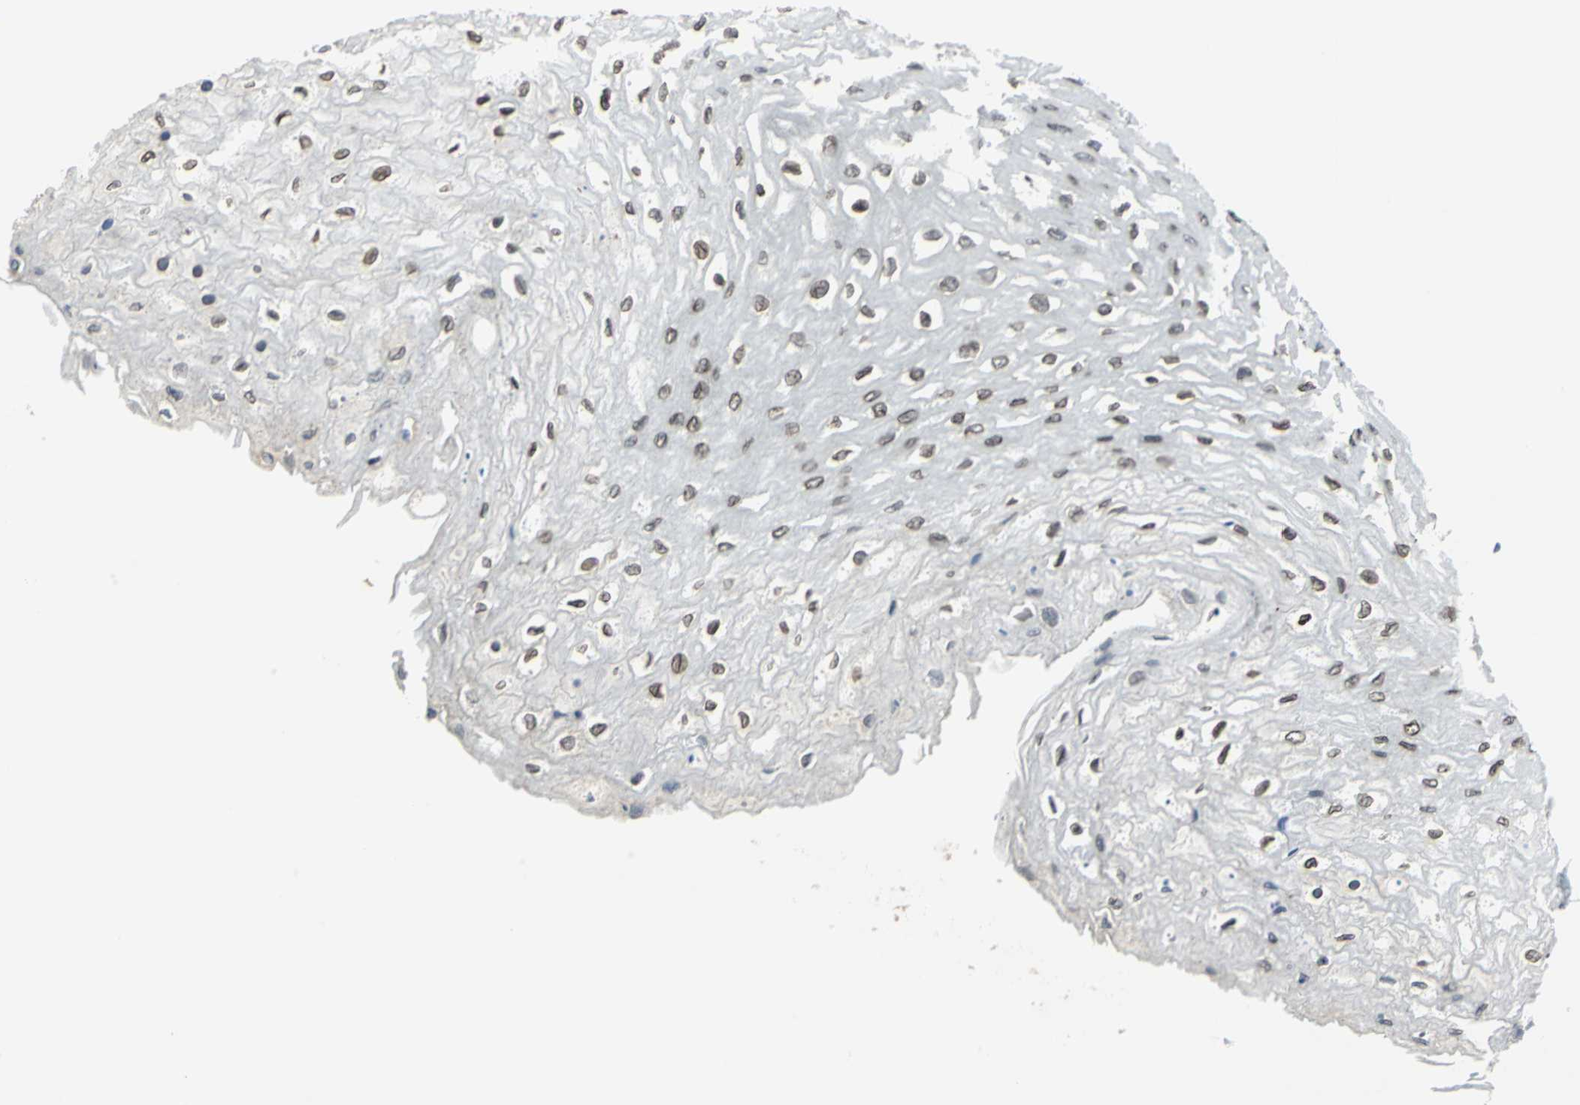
{"staining": {"intensity": "moderate", "quantity": "<25%", "location": "cytoplasmic/membranous"}, "tissue": "esophagus", "cell_type": "Squamous epithelial cells", "image_type": "normal", "snomed": [{"axis": "morphology", "description": "Normal tissue, NOS"}, {"axis": "topography", "description": "Esophagus"}], "caption": "Moderate cytoplasmic/membranous staining is identified in about <25% of squamous epithelial cells in normal esophagus. Immunohistochemistry (ihc) stains the protein of interest in brown and the nuclei are stained blue.", "gene": "SNUPN", "patient": {"sex": "female", "age": 72}}